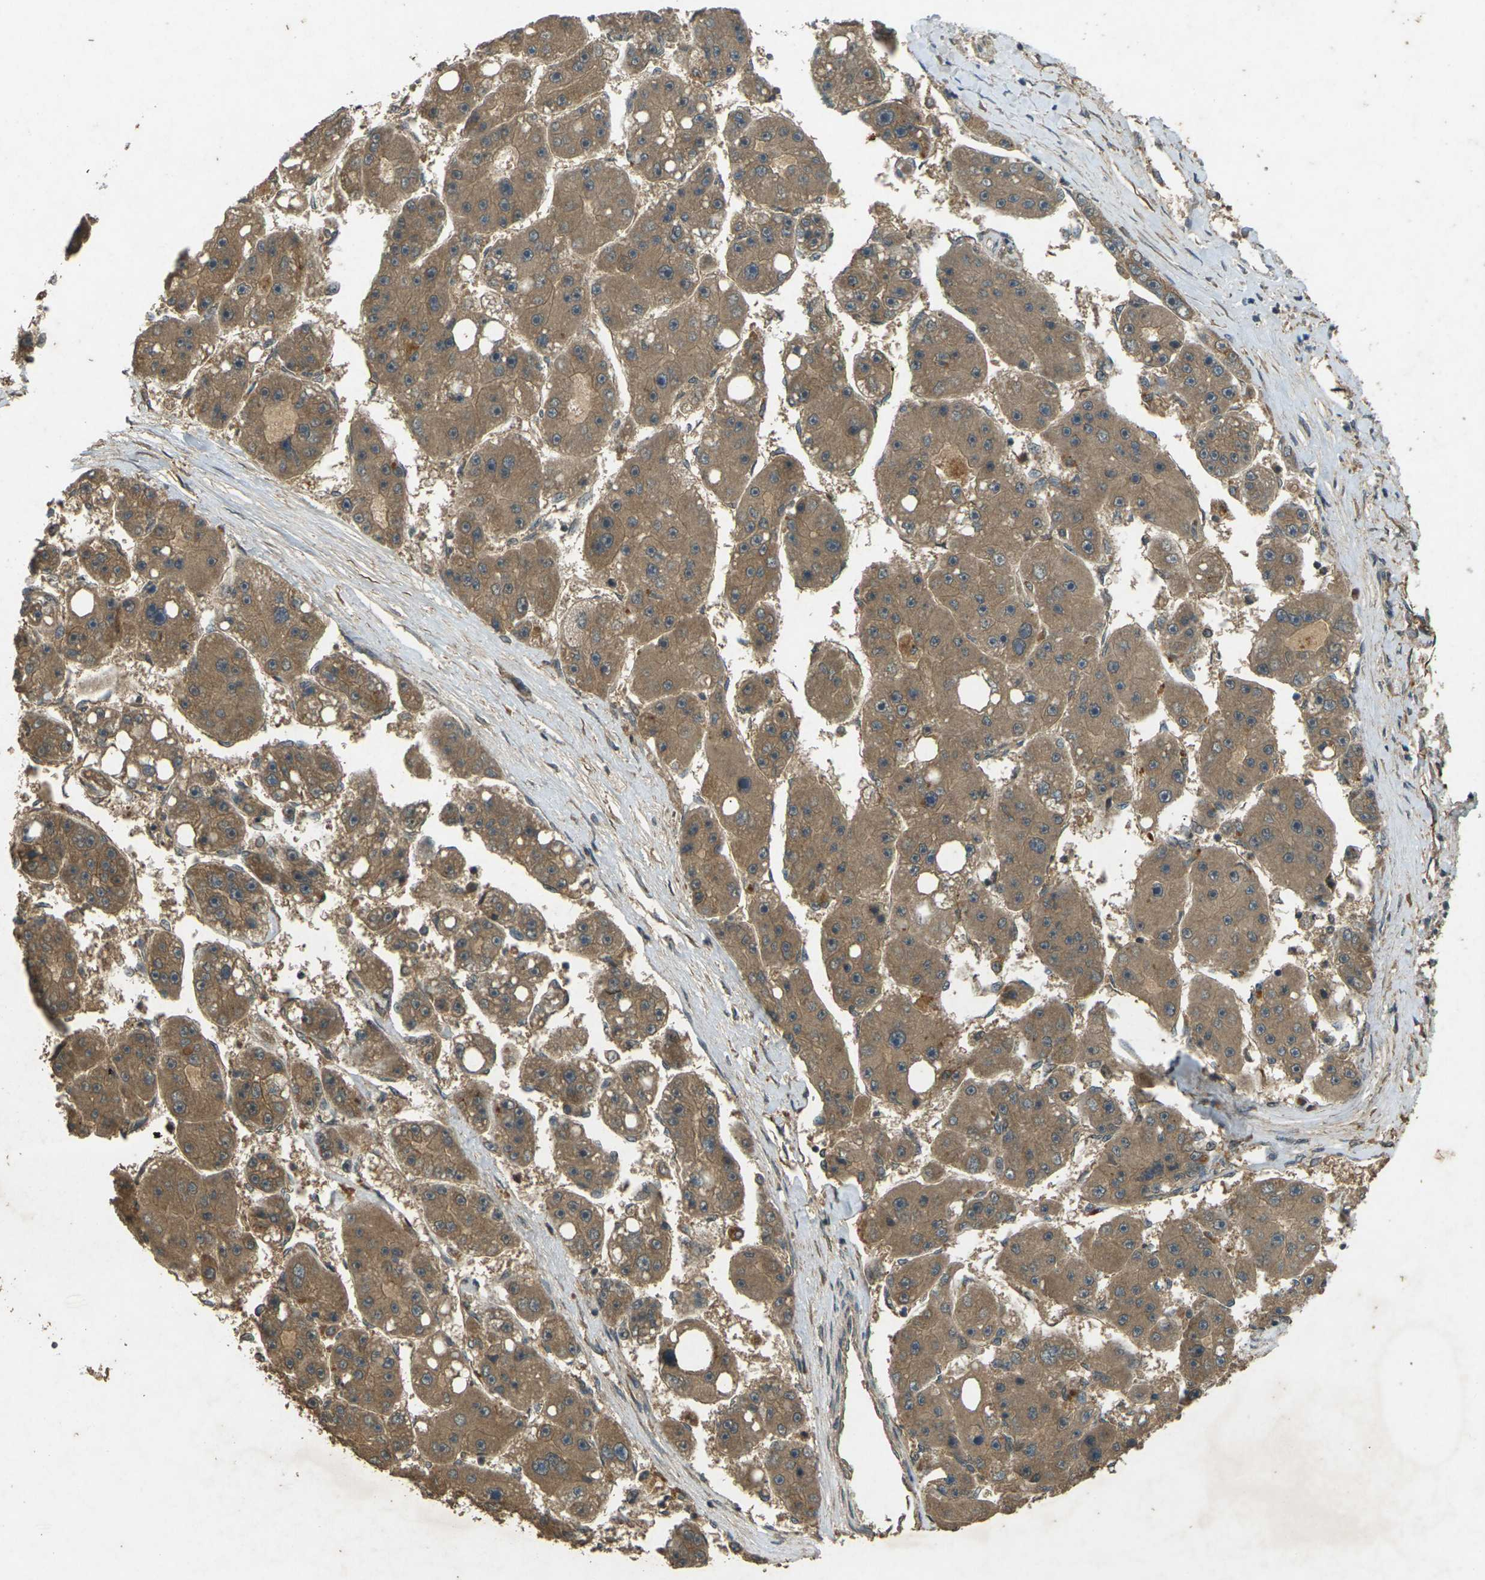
{"staining": {"intensity": "moderate", "quantity": ">75%", "location": "cytoplasmic/membranous"}, "tissue": "liver cancer", "cell_type": "Tumor cells", "image_type": "cancer", "snomed": [{"axis": "morphology", "description": "Carcinoma, Hepatocellular, NOS"}, {"axis": "topography", "description": "Liver"}], "caption": "High-power microscopy captured an immunohistochemistry (IHC) micrograph of liver cancer (hepatocellular carcinoma), revealing moderate cytoplasmic/membranous positivity in approximately >75% of tumor cells. (Stains: DAB in brown, nuclei in blue, Microscopy: brightfield microscopy at high magnification).", "gene": "TAP1", "patient": {"sex": "female", "age": 61}}